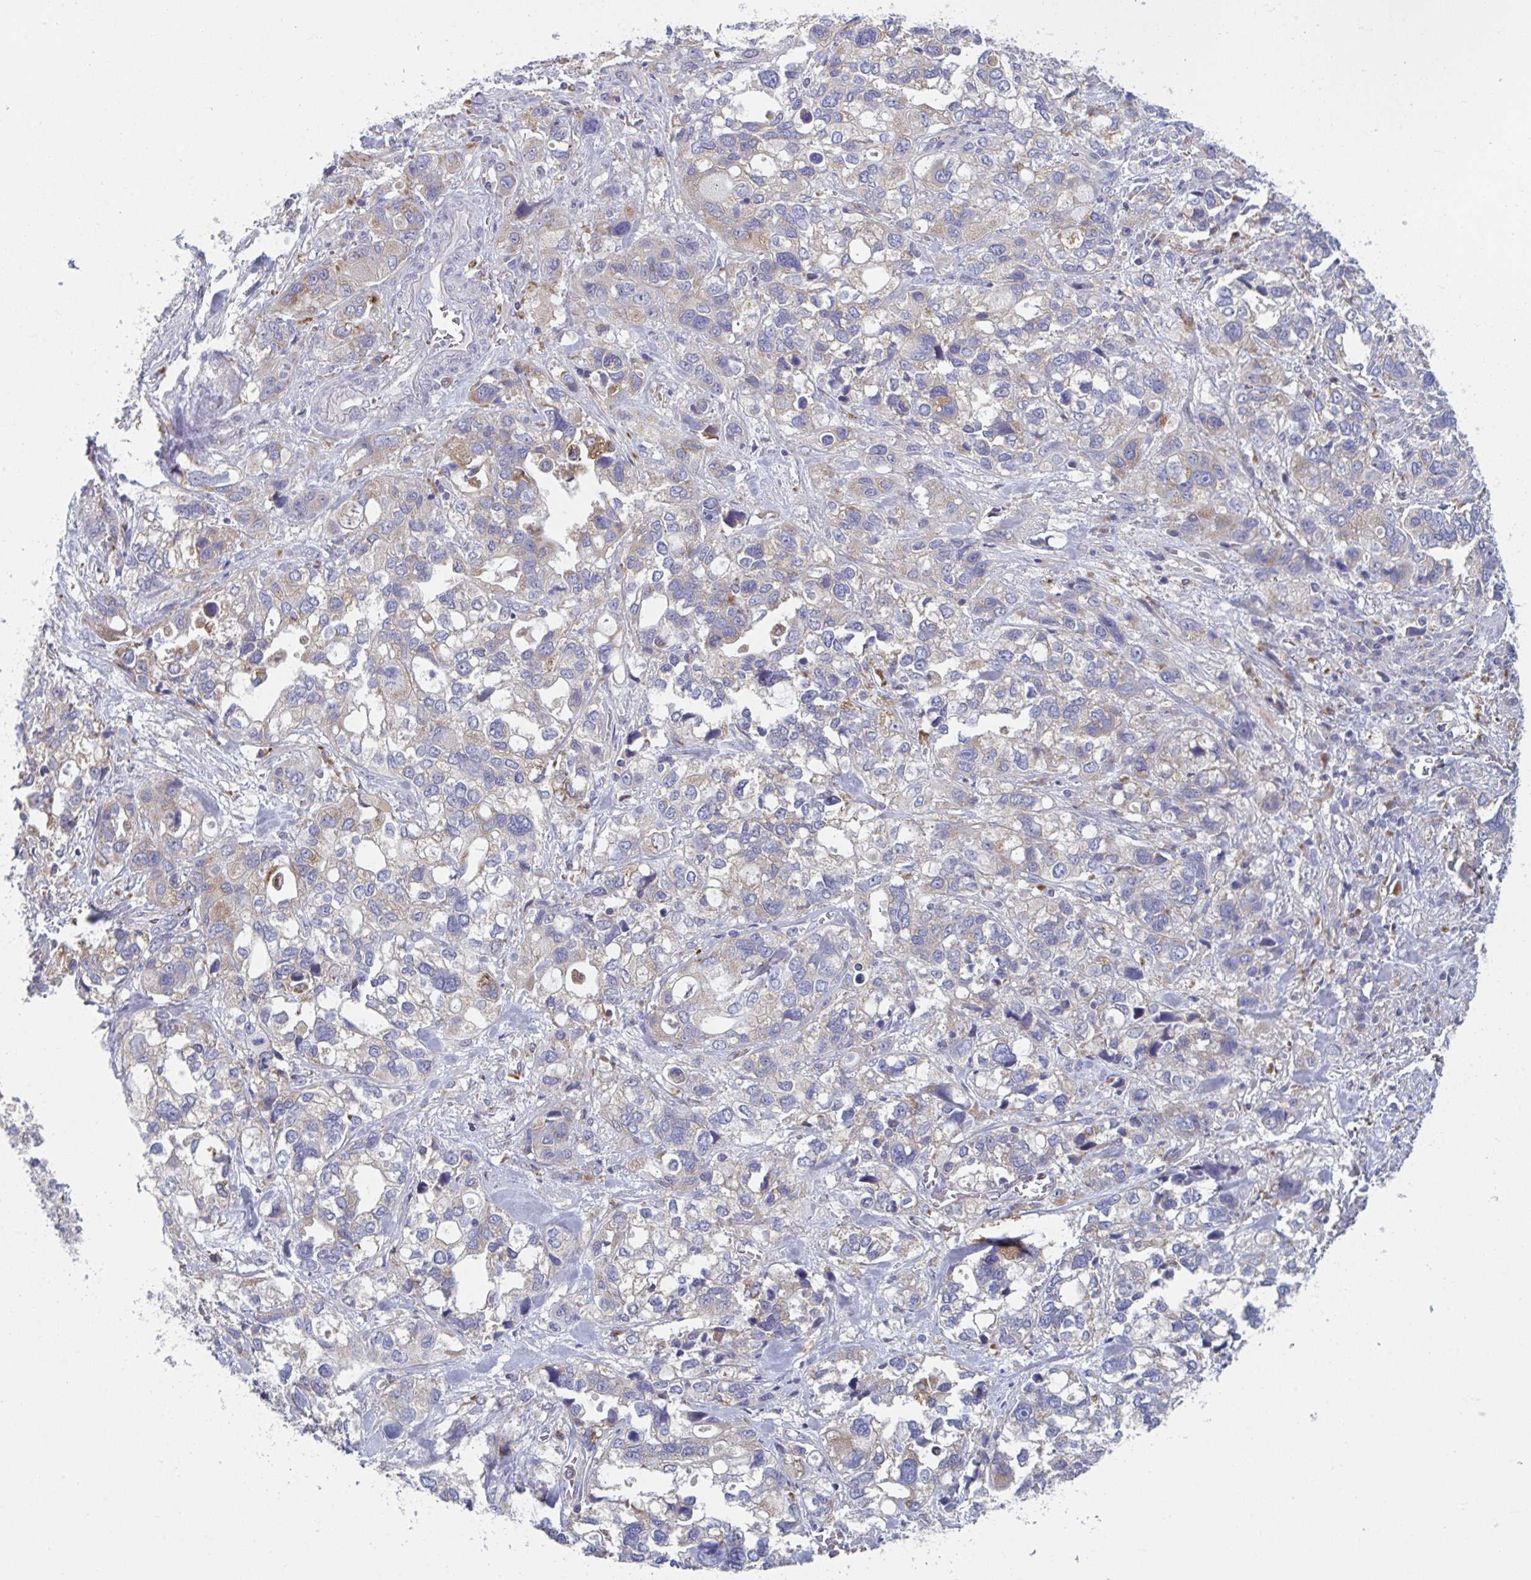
{"staining": {"intensity": "moderate", "quantity": "<25%", "location": "cytoplasmic/membranous"}, "tissue": "stomach cancer", "cell_type": "Tumor cells", "image_type": "cancer", "snomed": [{"axis": "morphology", "description": "Adenocarcinoma, NOS"}, {"axis": "topography", "description": "Stomach, upper"}], "caption": "Immunohistochemistry staining of adenocarcinoma (stomach), which demonstrates low levels of moderate cytoplasmic/membranous staining in about <25% of tumor cells indicating moderate cytoplasmic/membranous protein expression. The staining was performed using DAB (brown) for protein detection and nuclei were counterstained in hematoxylin (blue).", "gene": "NIPSNAP1", "patient": {"sex": "female", "age": 81}}